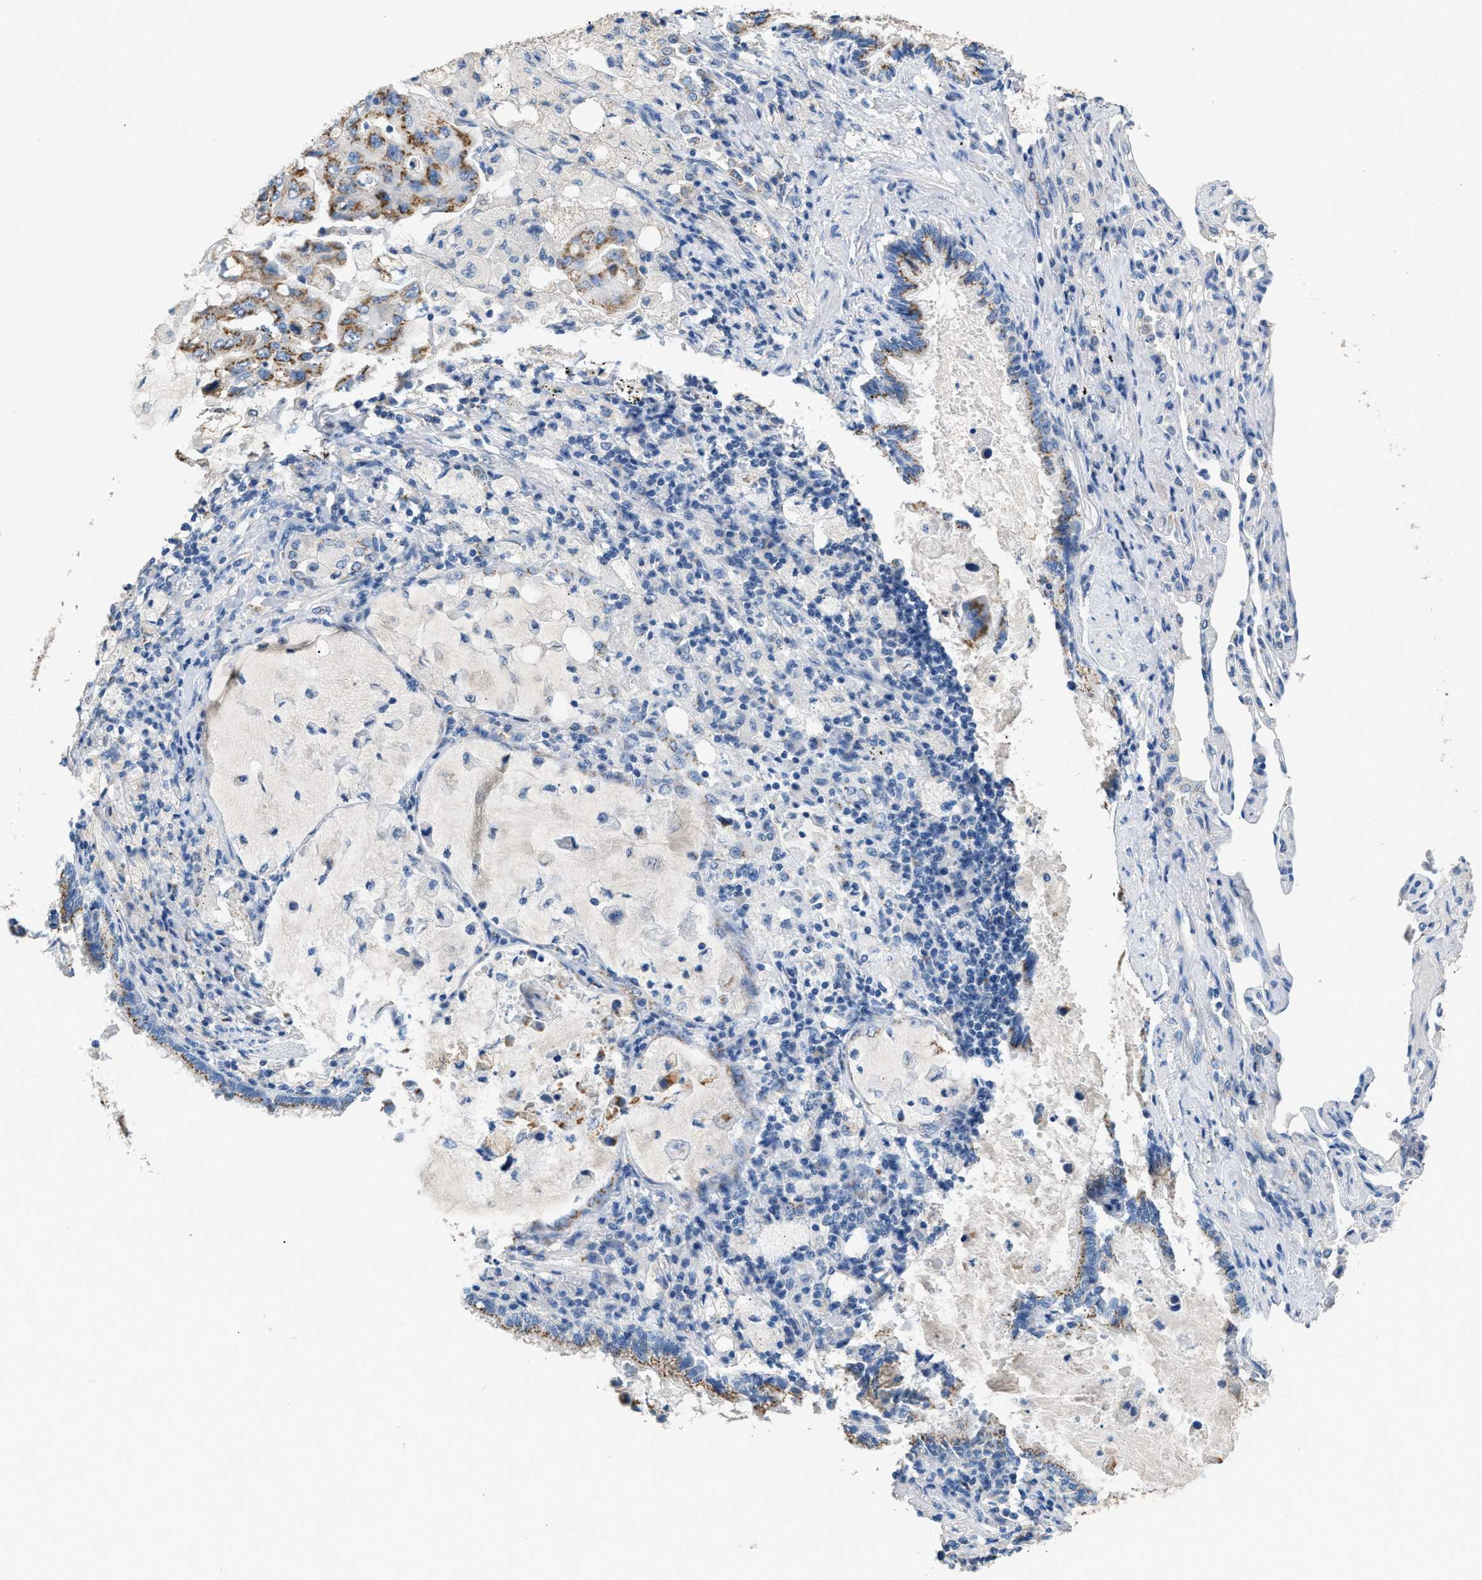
{"staining": {"intensity": "moderate", "quantity": ">75%", "location": "cytoplasmic/membranous"}, "tissue": "lung cancer", "cell_type": "Tumor cells", "image_type": "cancer", "snomed": [{"axis": "morphology", "description": "Adenocarcinoma, NOS"}, {"axis": "topography", "description": "Lung"}], "caption": "Protein analysis of lung adenocarcinoma tissue reveals moderate cytoplasmic/membranous positivity in about >75% of tumor cells.", "gene": "GOLM1", "patient": {"sex": "male", "age": 64}}